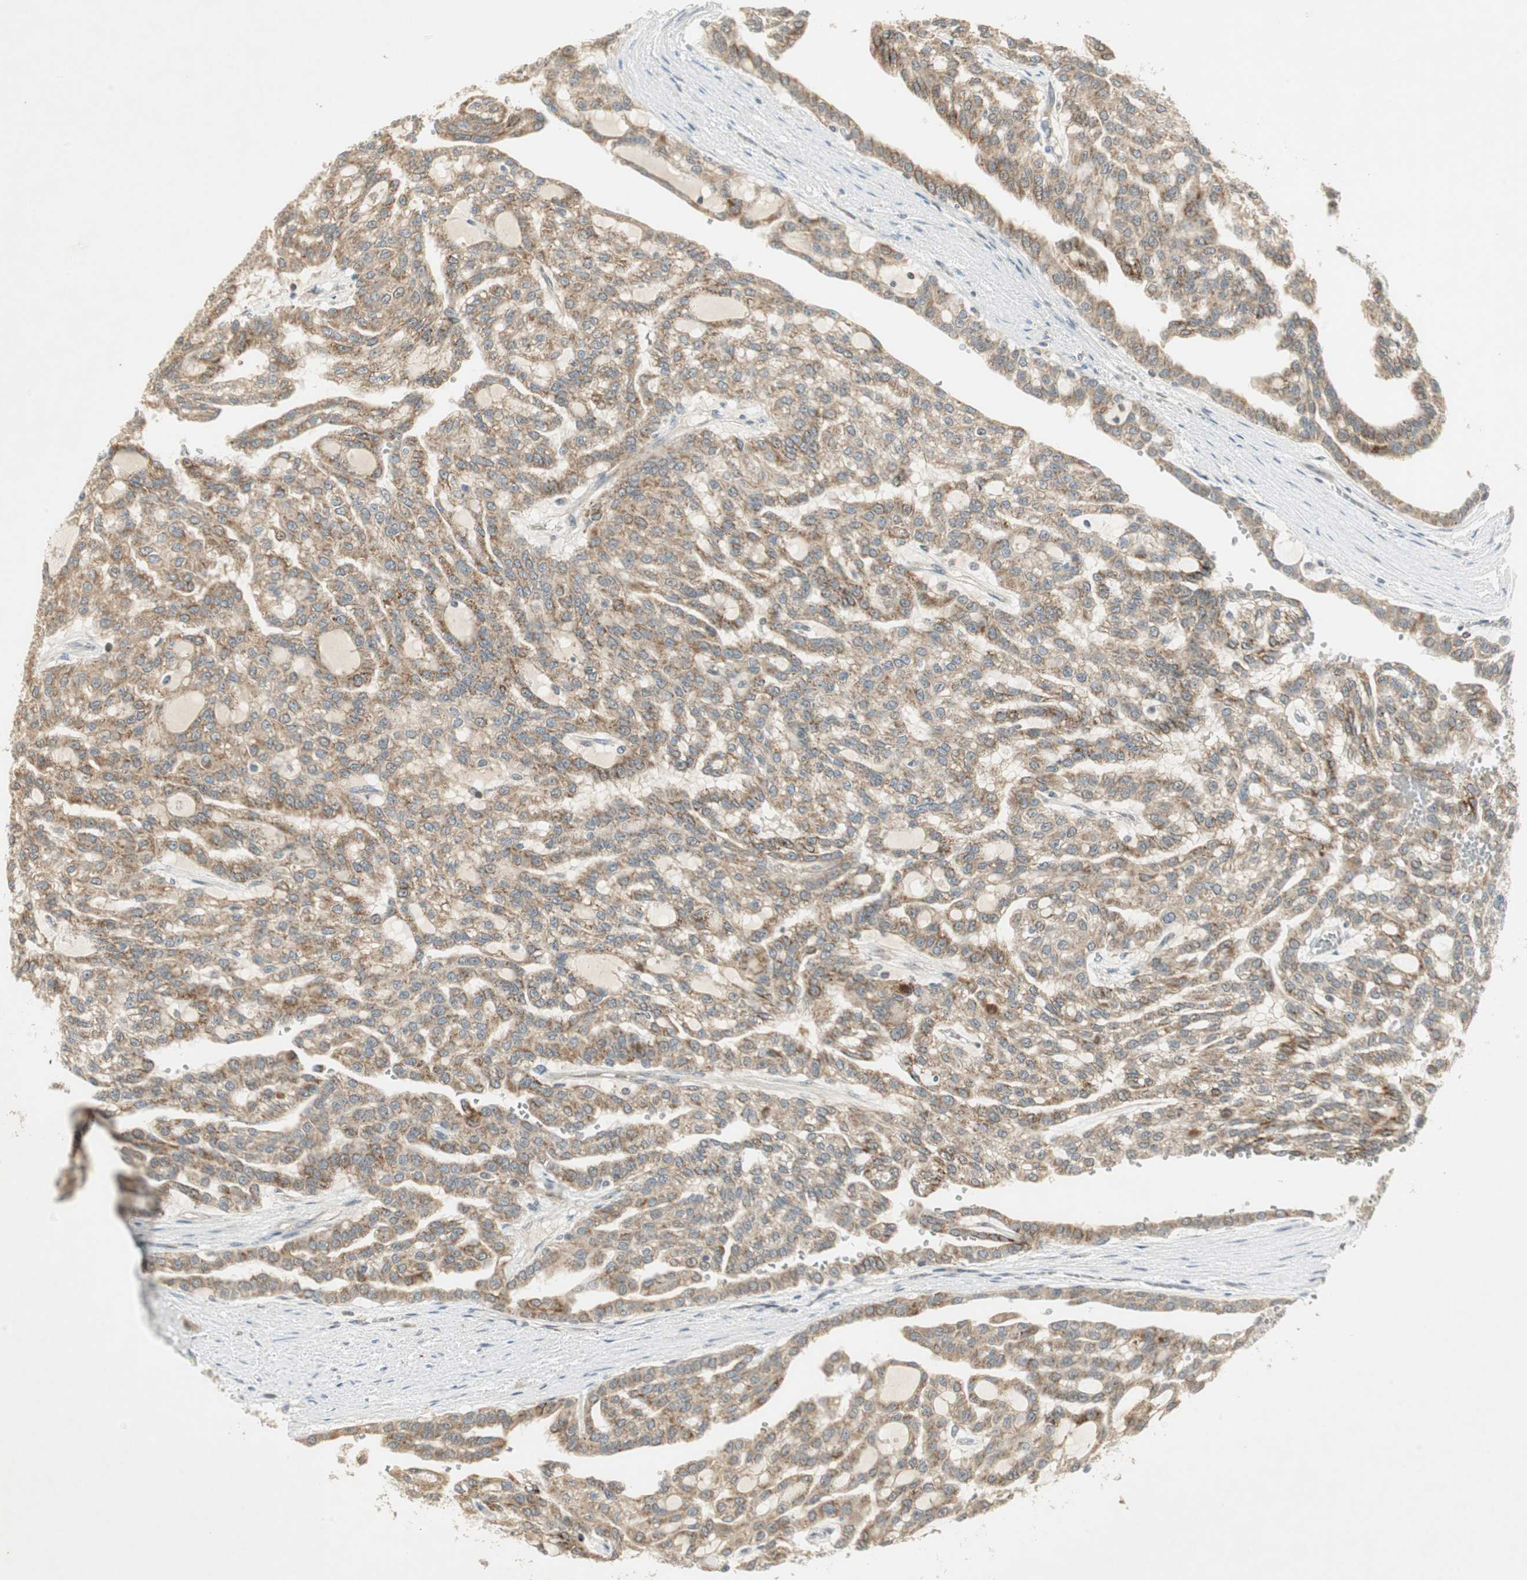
{"staining": {"intensity": "moderate", "quantity": ">75%", "location": "cytoplasmic/membranous"}, "tissue": "renal cancer", "cell_type": "Tumor cells", "image_type": "cancer", "snomed": [{"axis": "morphology", "description": "Adenocarcinoma, NOS"}, {"axis": "topography", "description": "Kidney"}], "caption": "Immunohistochemical staining of renal cancer reveals moderate cytoplasmic/membranous protein expression in about >75% of tumor cells.", "gene": "USP2", "patient": {"sex": "male", "age": 63}}